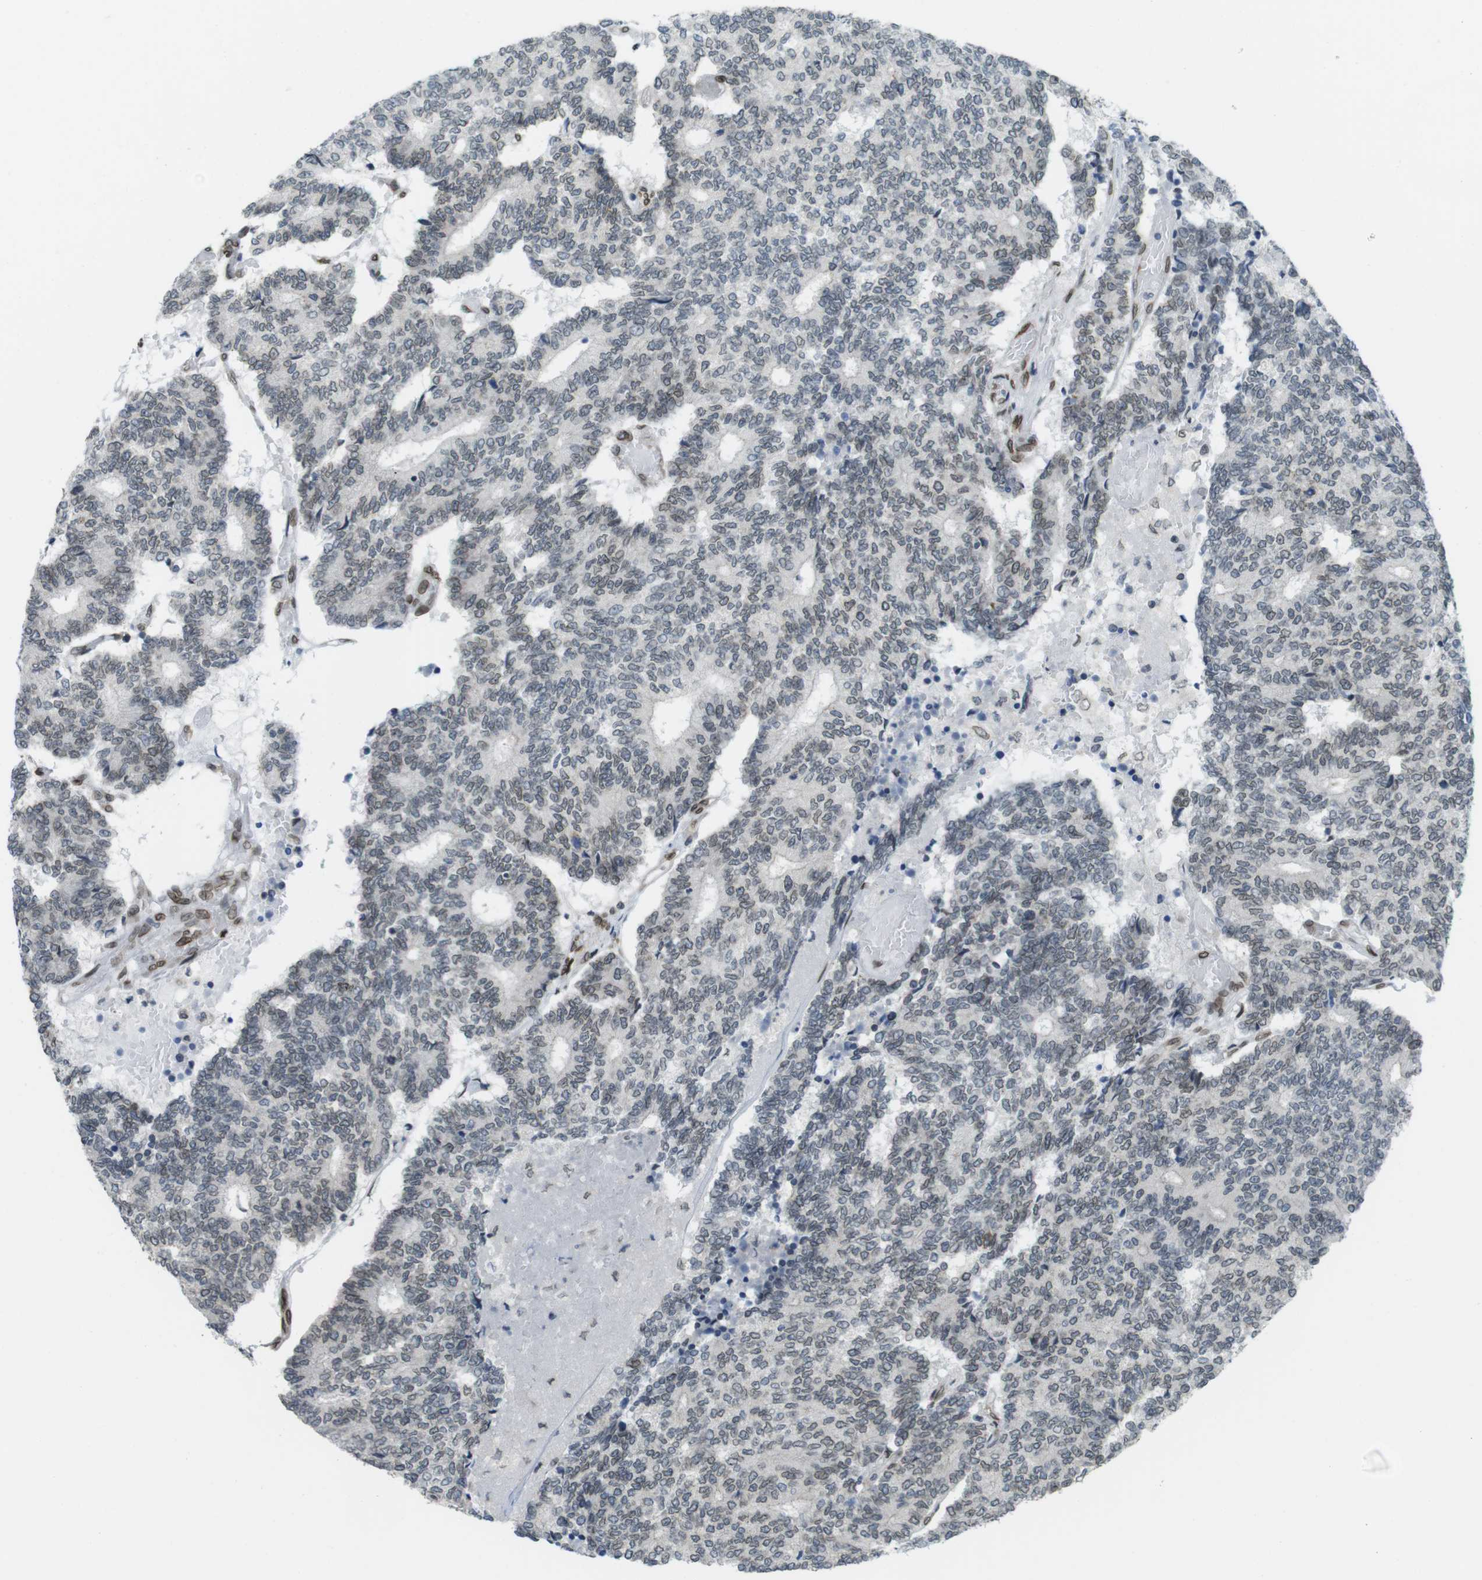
{"staining": {"intensity": "weak", "quantity": "25%-75%", "location": "cytoplasmic/membranous,nuclear"}, "tissue": "prostate cancer", "cell_type": "Tumor cells", "image_type": "cancer", "snomed": [{"axis": "morphology", "description": "Normal tissue, NOS"}, {"axis": "morphology", "description": "Adenocarcinoma, High grade"}, {"axis": "topography", "description": "Prostate"}, {"axis": "topography", "description": "Seminal veicle"}], "caption": "Protein expression analysis of human prostate cancer (adenocarcinoma (high-grade)) reveals weak cytoplasmic/membranous and nuclear expression in approximately 25%-75% of tumor cells.", "gene": "ARL6IP6", "patient": {"sex": "male", "age": 55}}